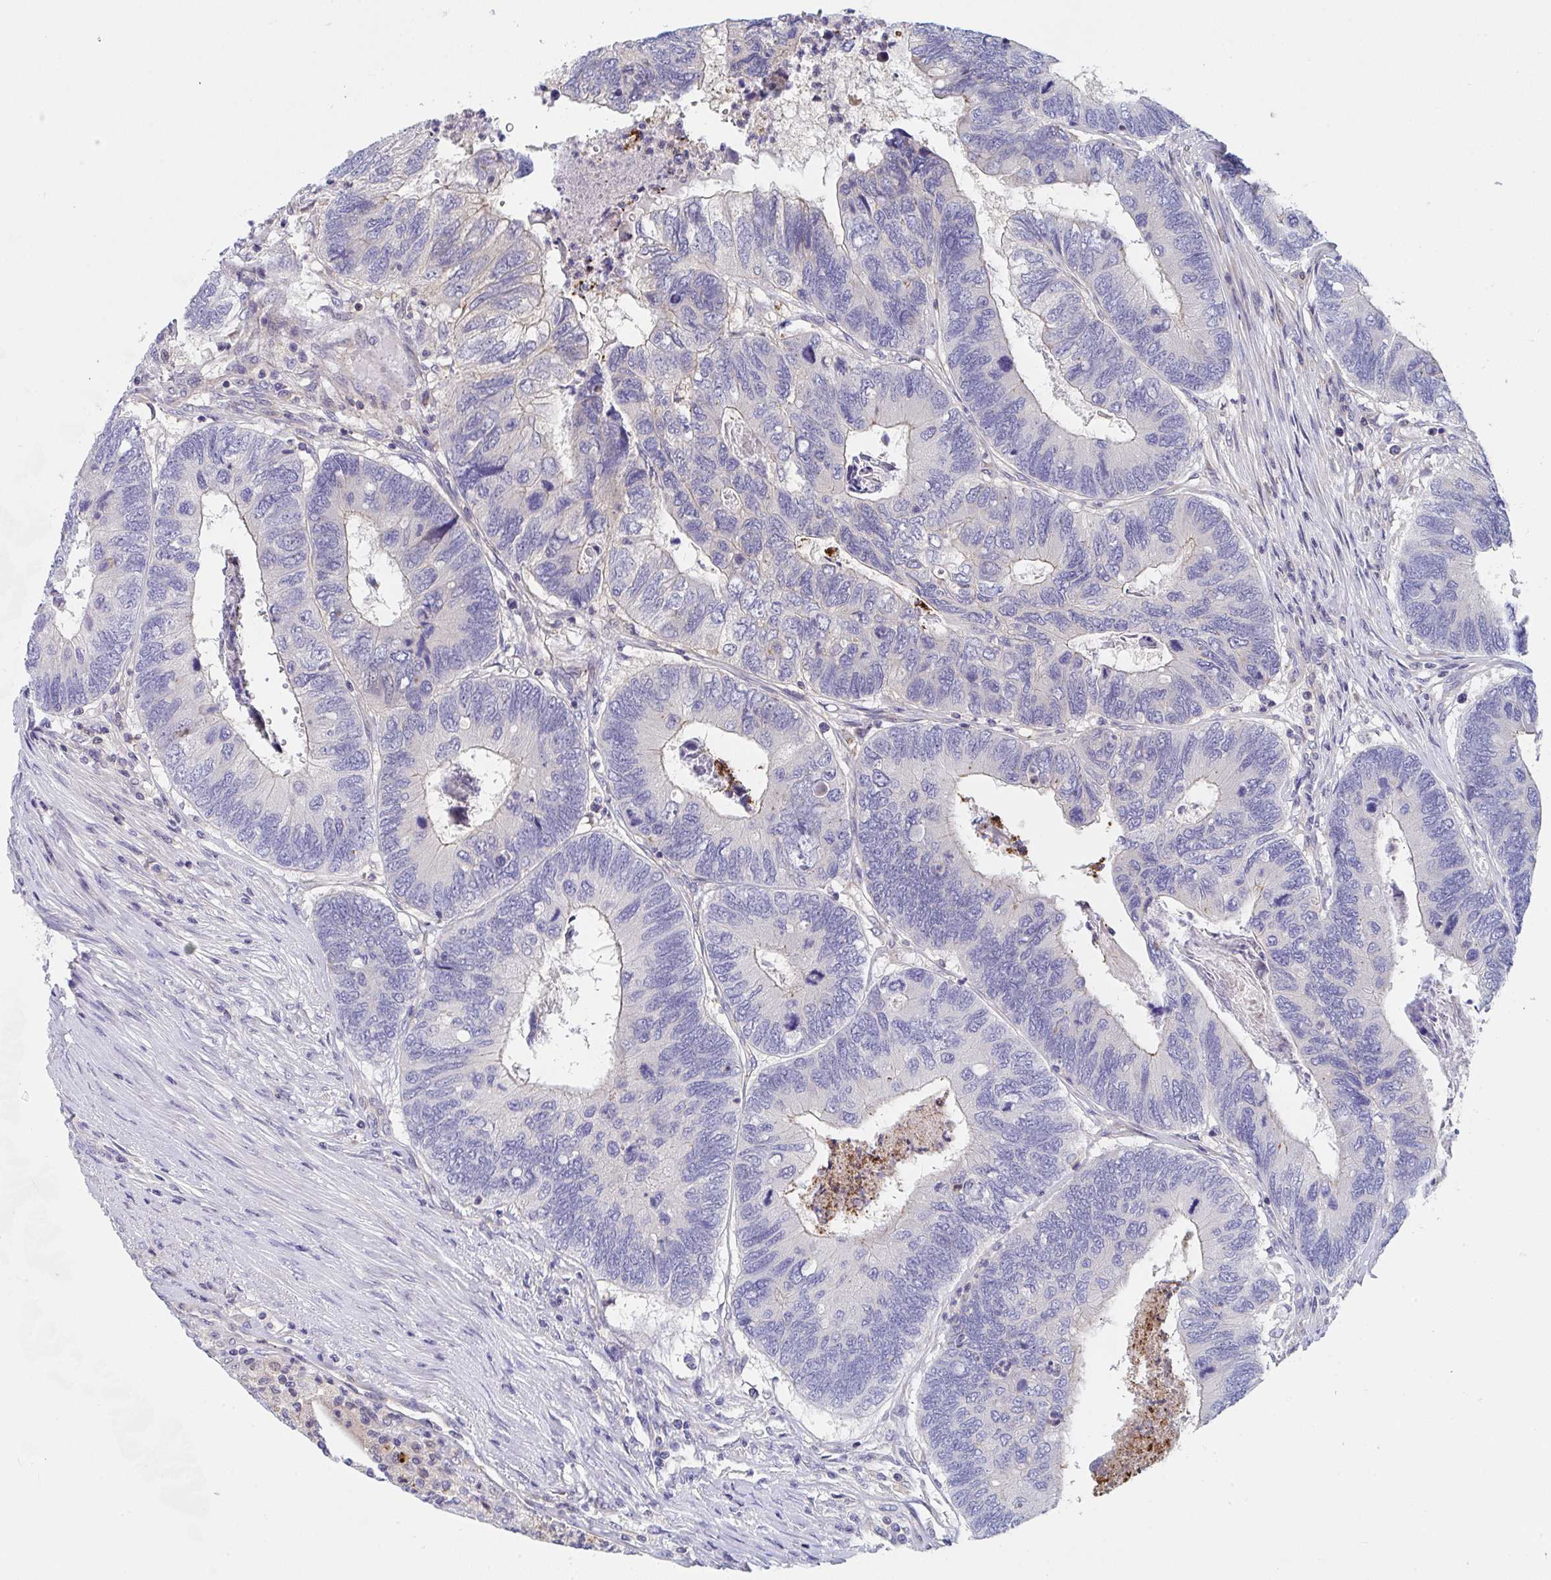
{"staining": {"intensity": "negative", "quantity": "none", "location": "none"}, "tissue": "colorectal cancer", "cell_type": "Tumor cells", "image_type": "cancer", "snomed": [{"axis": "morphology", "description": "Adenocarcinoma, NOS"}, {"axis": "topography", "description": "Colon"}], "caption": "Tumor cells show no significant protein staining in adenocarcinoma (colorectal). (Brightfield microscopy of DAB immunohistochemistry at high magnification).", "gene": "P2RX3", "patient": {"sex": "female", "age": 67}}